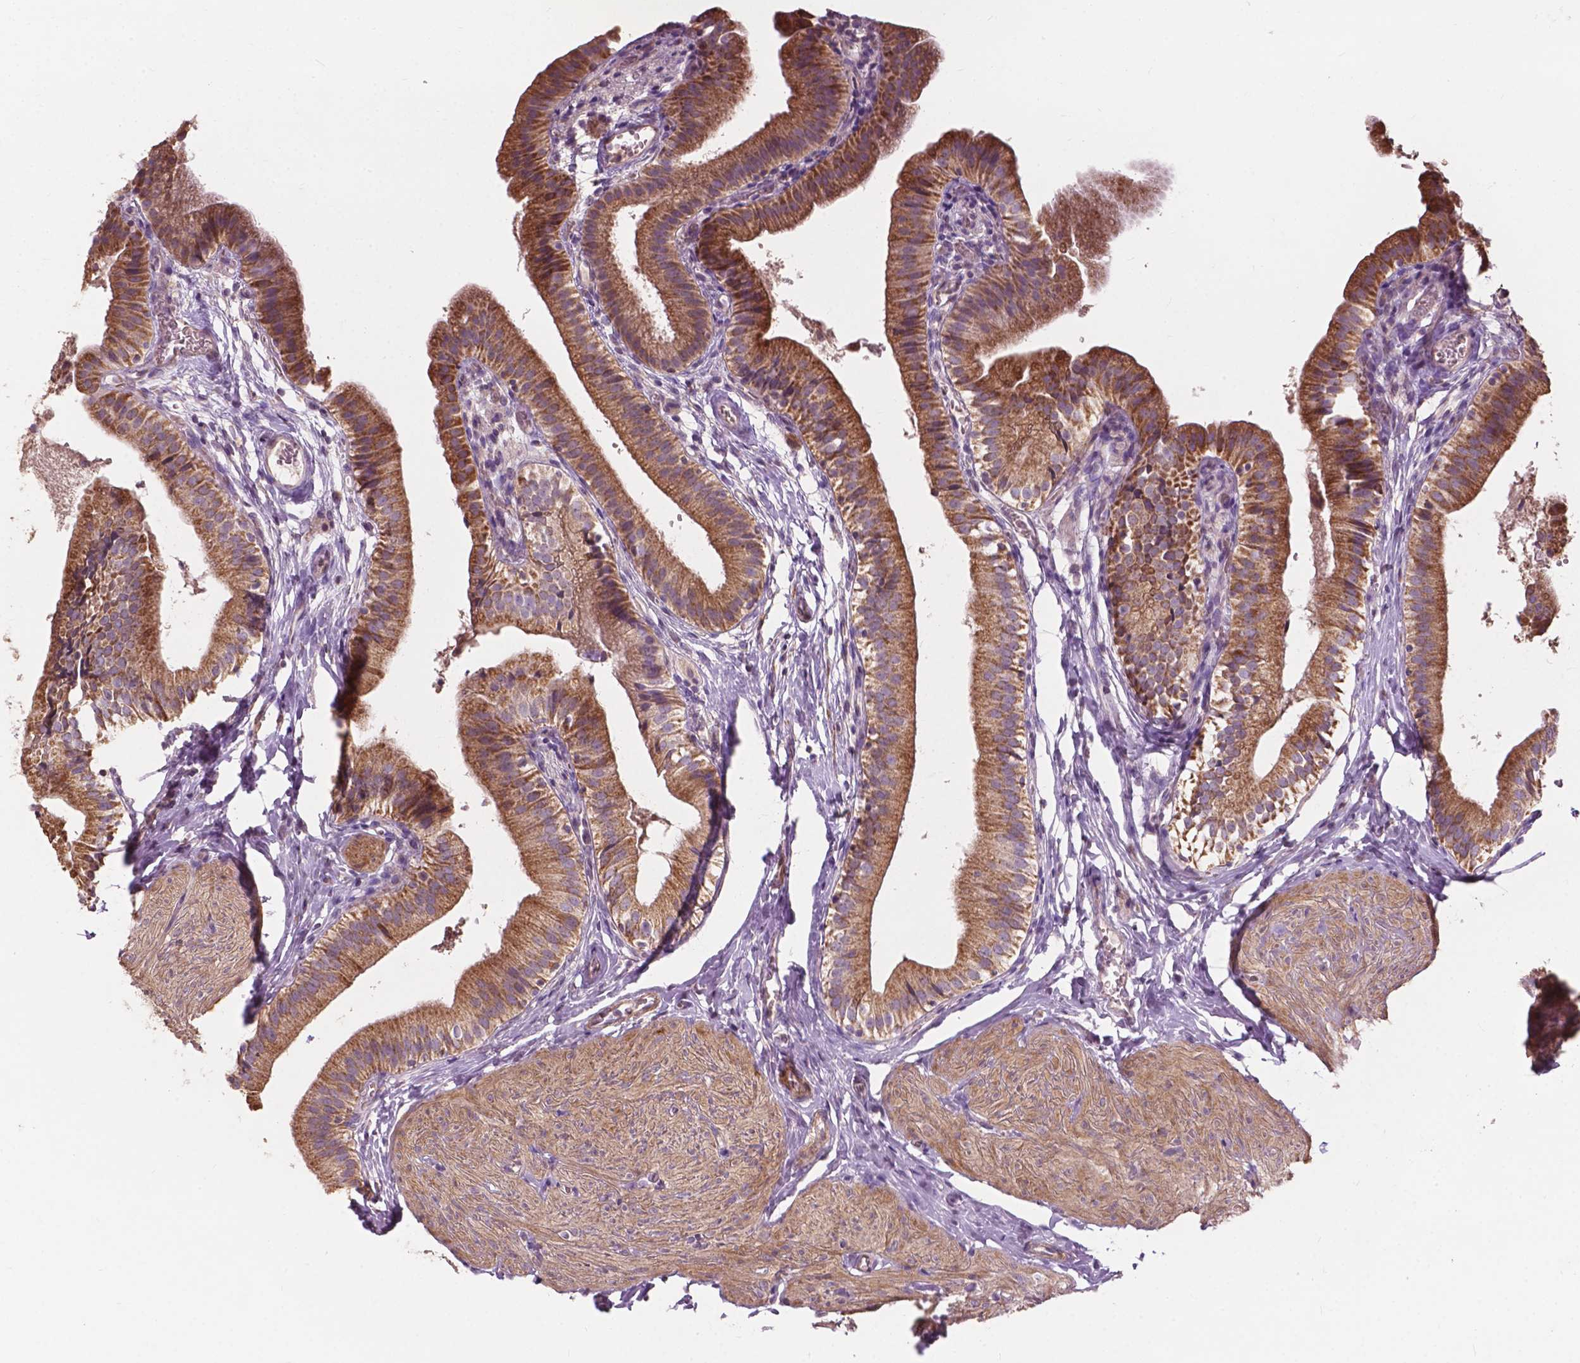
{"staining": {"intensity": "moderate", "quantity": ">75%", "location": "cytoplasmic/membranous"}, "tissue": "gallbladder", "cell_type": "Glandular cells", "image_type": "normal", "snomed": [{"axis": "morphology", "description": "Normal tissue, NOS"}, {"axis": "topography", "description": "Gallbladder"}, {"axis": "topography", "description": "Peripheral nerve tissue"}], "caption": "Protein staining reveals moderate cytoplasmic/membranous positivity in approximately >75% of glandular cells in unremarkable gallbladder.", "gene": "NDUFA10", "patient": {"sex": "male", "age": 17}}